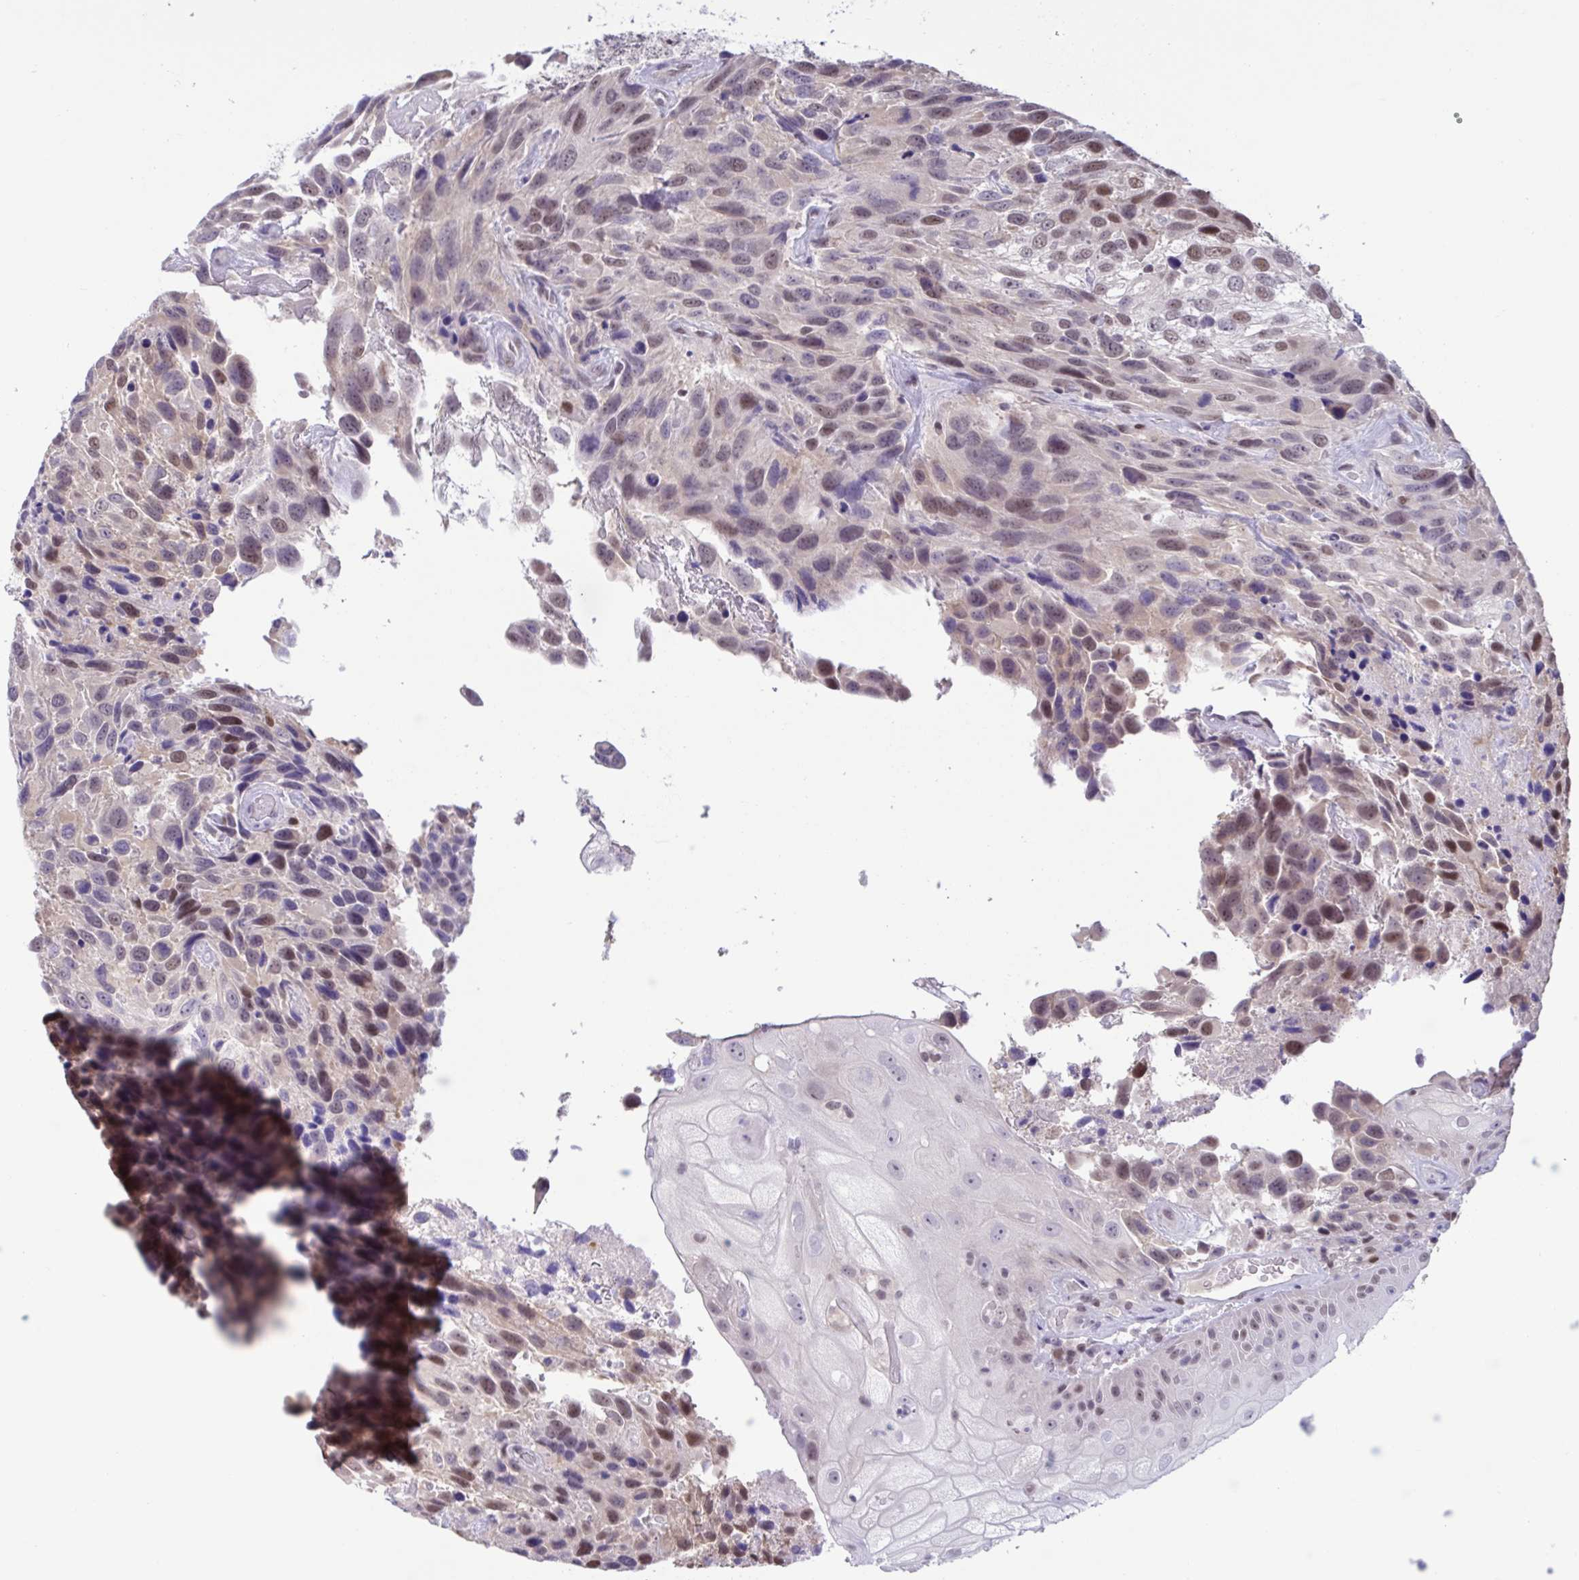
{"staining": {"intensity": "moderate", "quantity": "25%-75%", "location": "nuclear"}, "tissue": "urothelial cancer", "cell_type": "Tumor cells", "image_type": "cancer", "snomed": [{"axis": "morphology", "description": "Urothelial carcinoma, High grade"}, {"axis": "topography", "description": "Urinary bladder"}], "caption": "Human urothelial carcinoma (high-grade) stained for a protein (brown) displays moderate nuclear positive positivity in approximately 25%-75% of tumor cells.", "gene": "RBL1", "patient": {"sex": "female", "age": 70}}